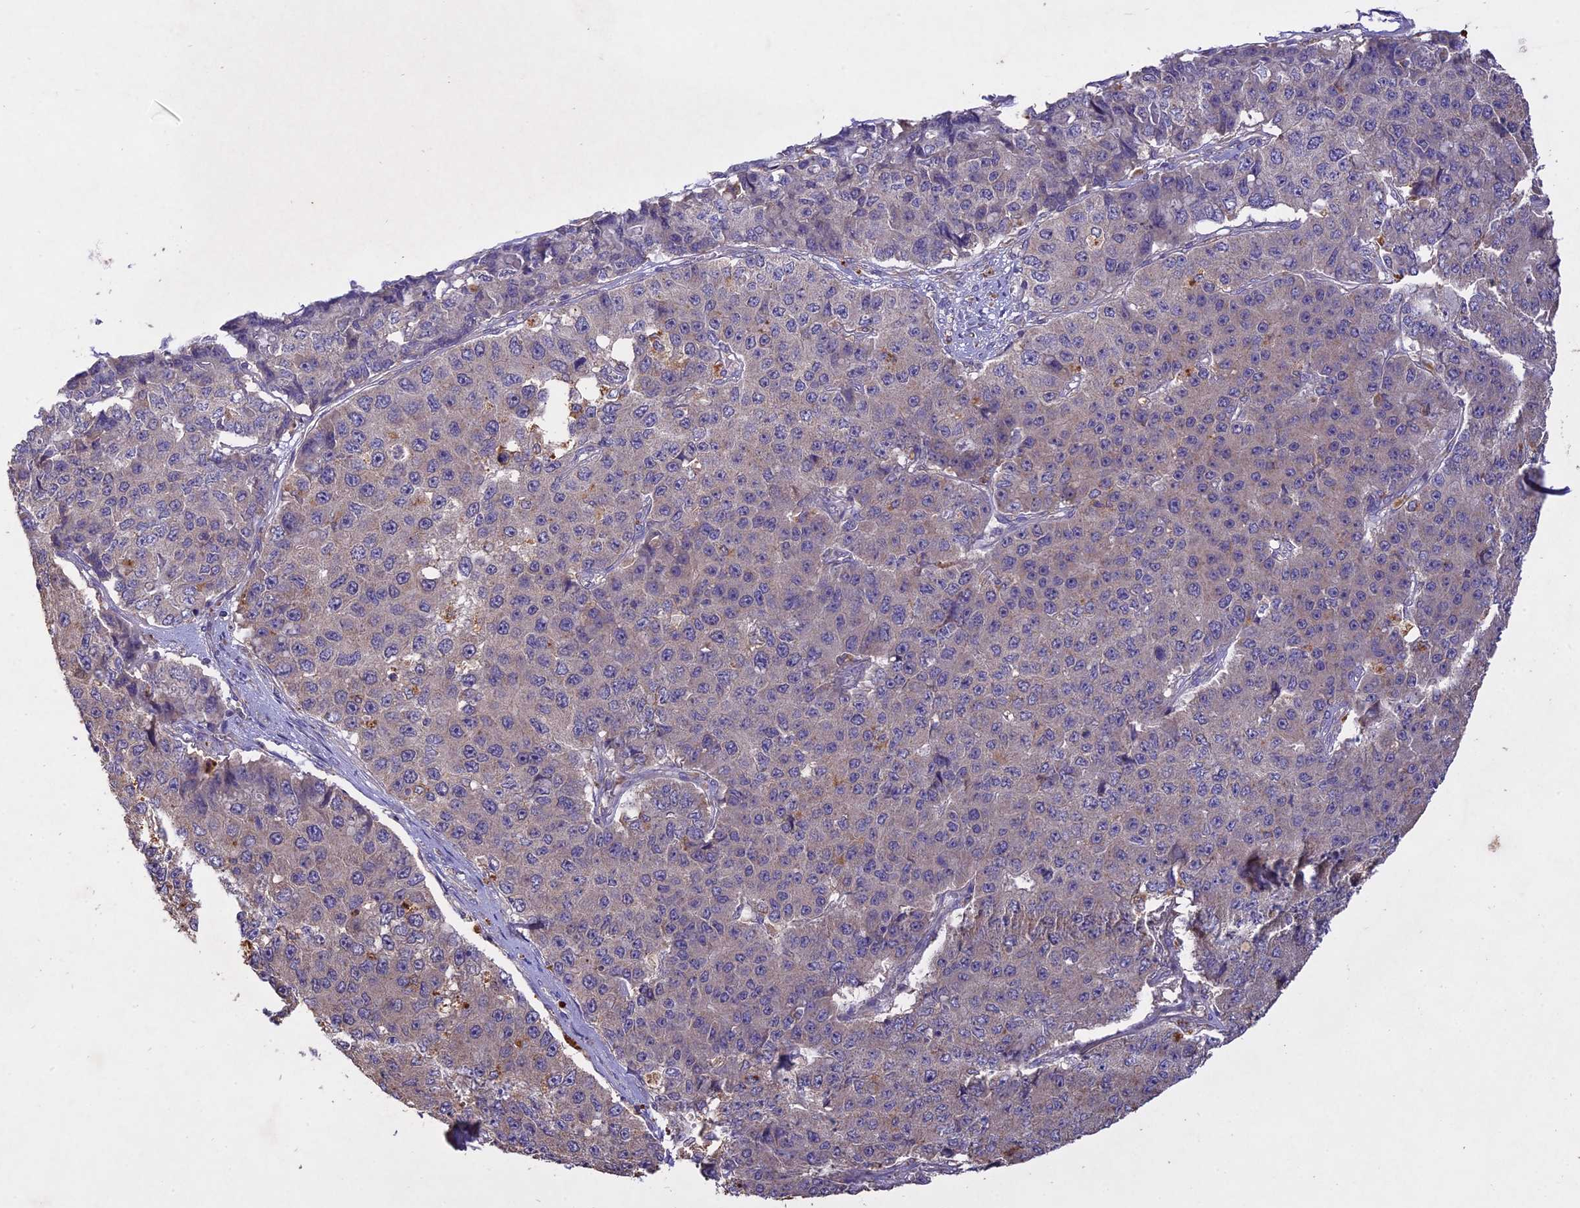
{"staining": {"intensity": "negative", "quantity": "none", "location": "none"}, "tissue": "pancreatic cancer", "cell_type": "Tumor cells", "image_type": "cancer", "snomed": [{"axis": "morphology", "description": "Adenocarcinoma, NOS"}, {"axis": "topography", "description": "Pancreas"}], "caption": "IHC histopathology image of pancreatic adenocarcinoma stained for a protein (brown), which displays no staining in tumor cells.", "gene": "SLC26A4", "patient": {"sex": "male", "age": 50}}